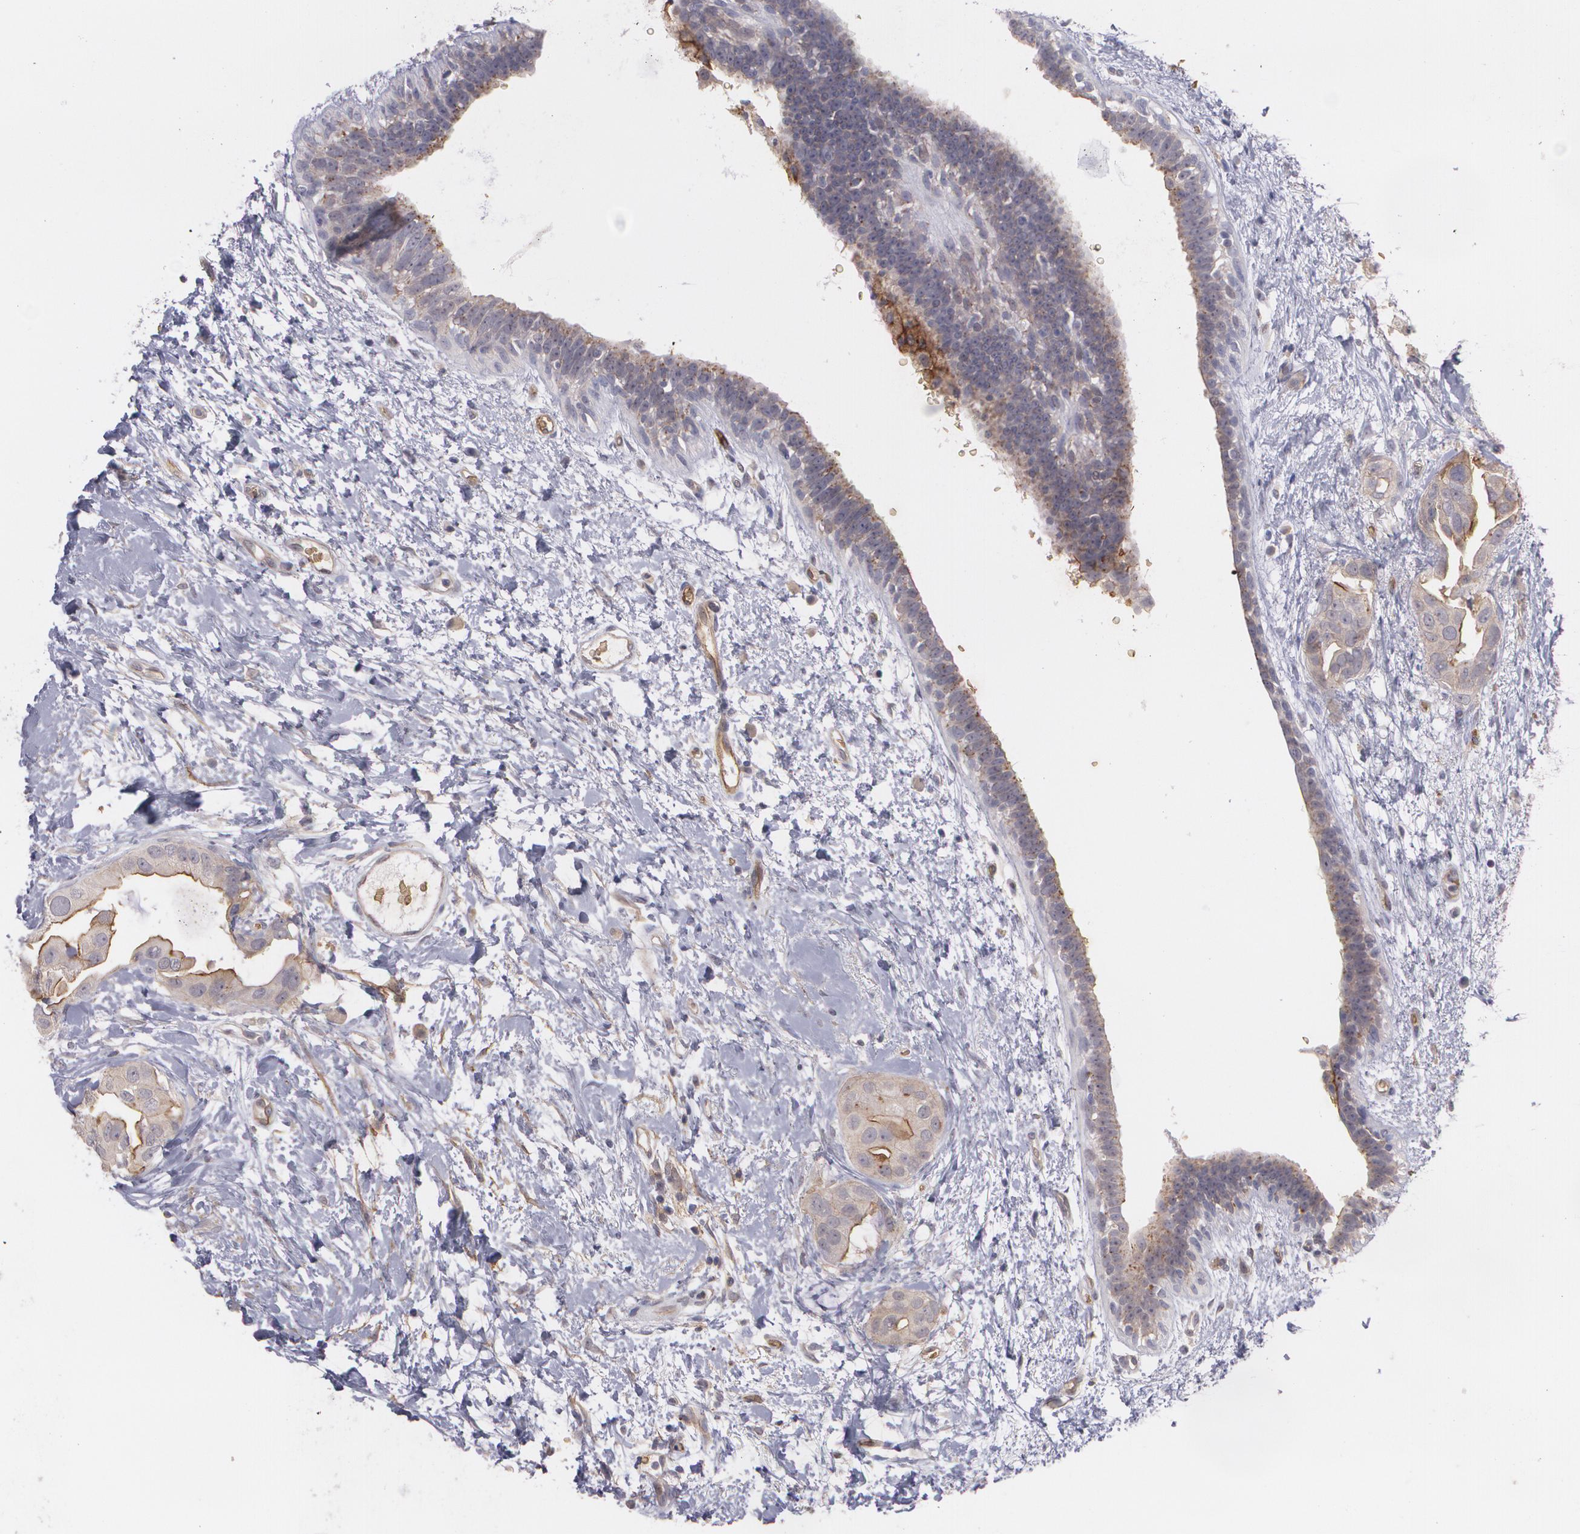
{"staining": {"intensity": "weak", "quantity": ">75%", "location": "cytoplasmic/membranous"}, "tissue": "breast cancer", "cell_type": "Tumor cells", "image_type": "cancer", "snomed": [{"axis": "morphology", "description": "Duct carcinoma"}, {"axis": "topography", "description": "Breast"}], "caption": "This histopathology image demonstrates immunohistochemistry staining of breast cancer, with low weak cytoplasmic/membranous staining in approximately >75% of tumor cells.", "gene": "ACE", "patient": {"sex": "female", "age": 40}}